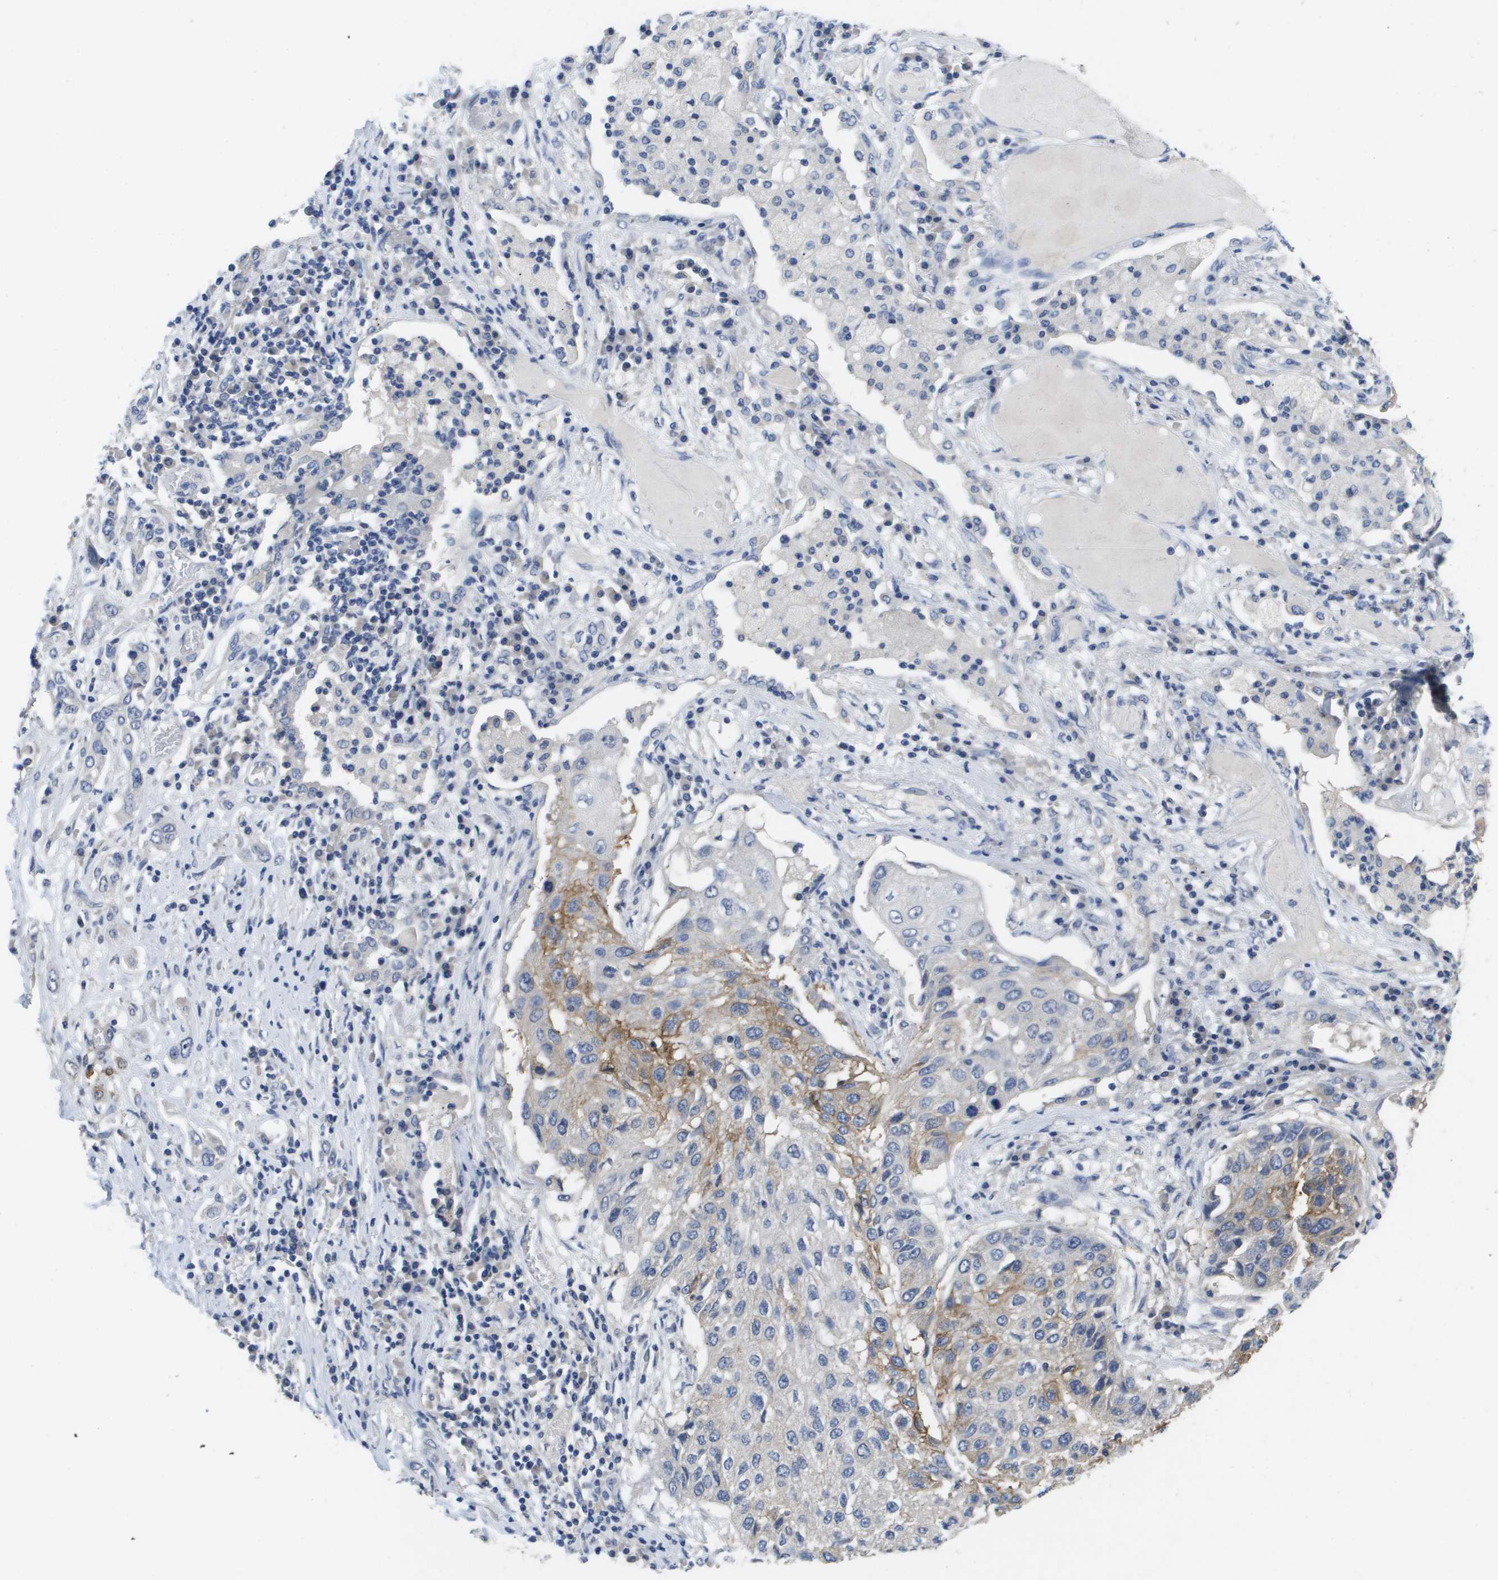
{"staining": {"intensity": "moderate", "quantity": "<25%", "location": "cytoplasmic/membranous"}, "tissue": "lung cancer", "cell_type": "Tumor cells", "image_type": "cancer", "snomed": [{"axis": "morphology", "description": "Squamous cell carcinoma, NOS"}, {"axis": "topography", "description": "Lung"}], "caption": "A micrograph of lung cancer (squamous cell carcinoma) stained for a protein displays moderate cytoplasmic/membranous brown staining in tumor cells. The staining was performed using DAB, with brown indicating positive protein expression. Nuclei are stained blue with hematoxylin.", "gene": "CA9", "patient": {"sex": "male", "age": 71}}